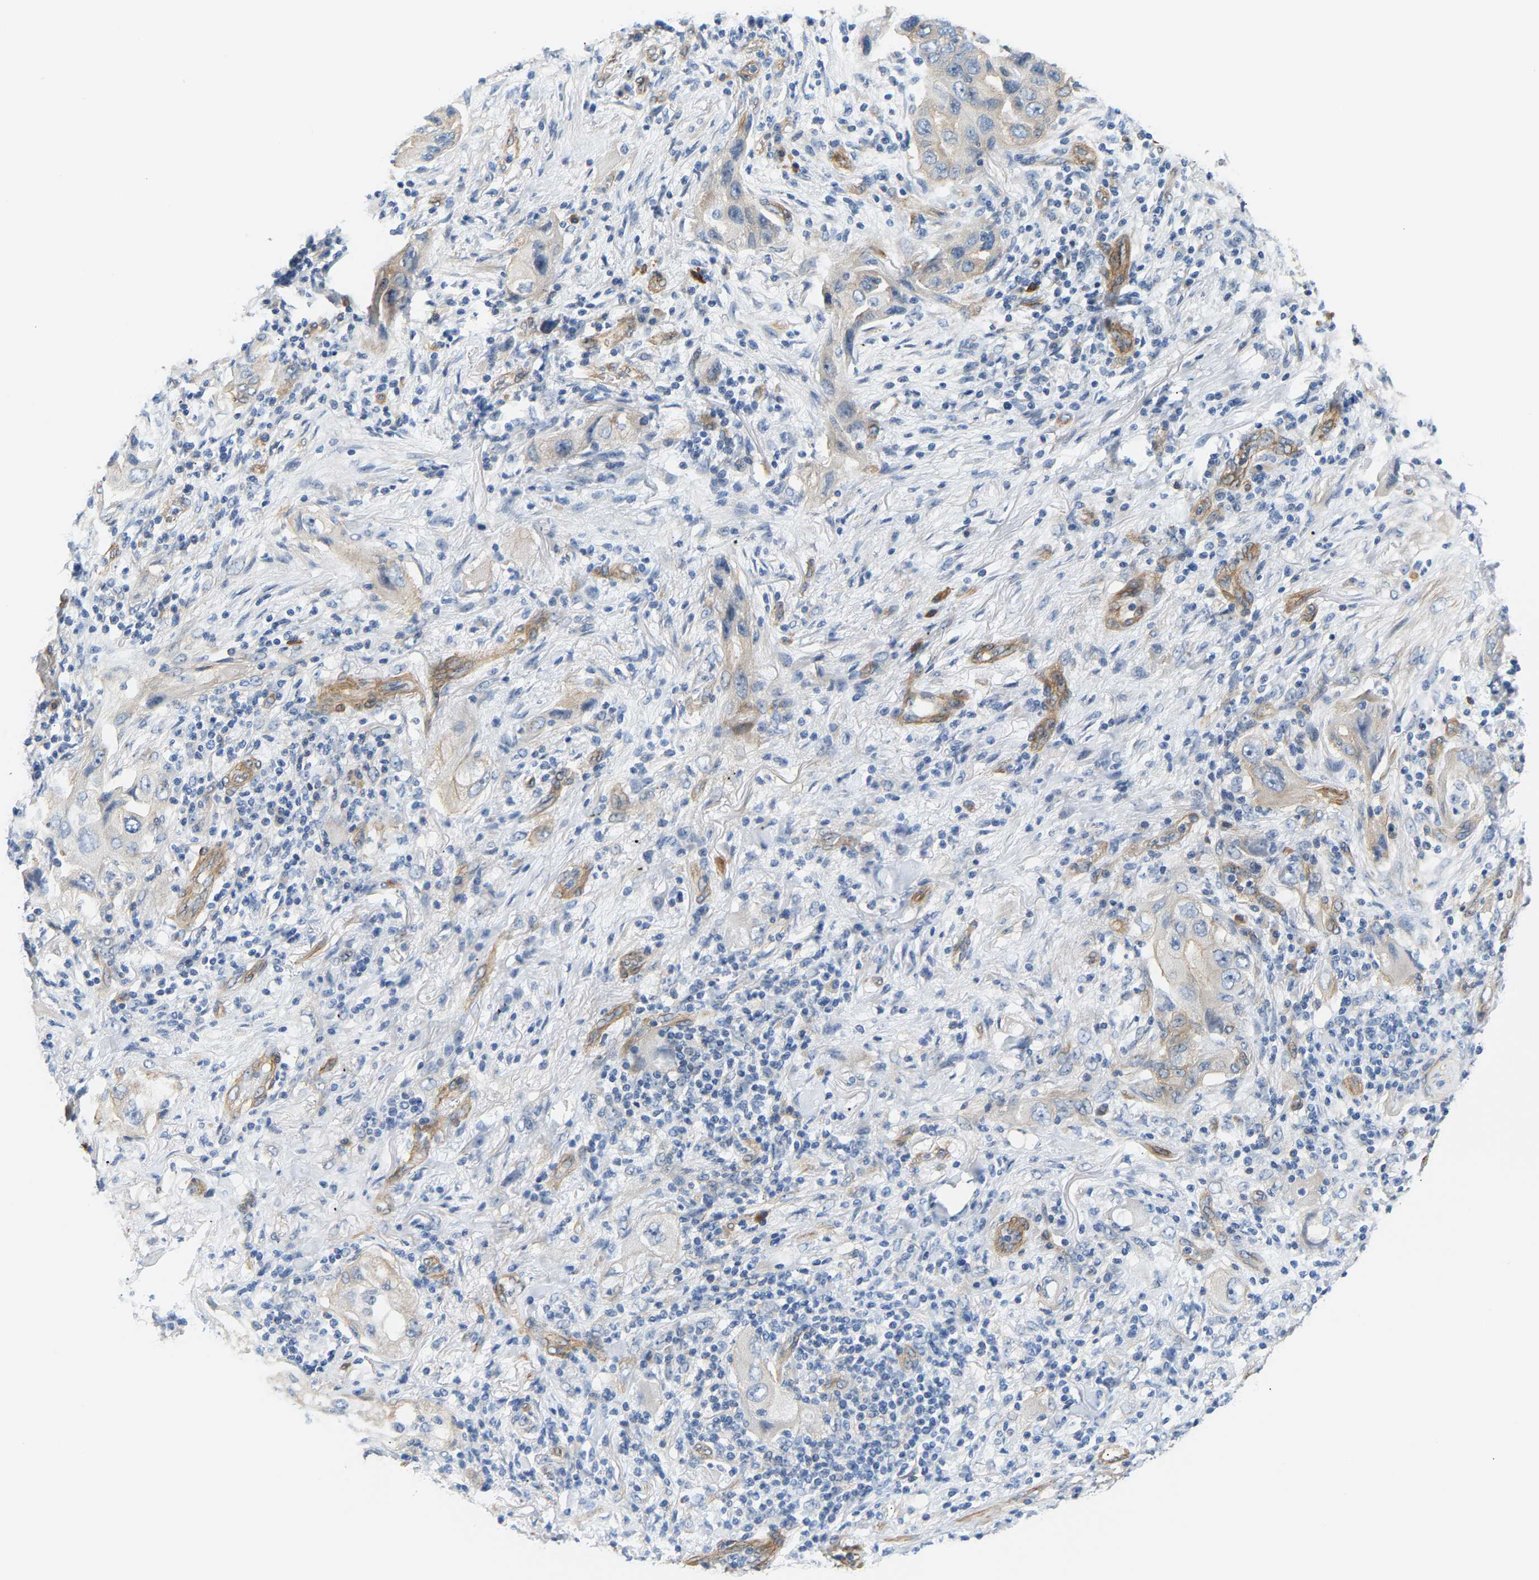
{"staining": {"intensity": "weak", "quantity": "<25%", "location": "cytoplasmic/membranous"}, "tissue": "lung cancer", "cell_type": "Tumor cells", "image_type": "cancer", "snomed": [{"axis": "morphology", "description": "Adenocarcinoma, NOS"}, {"axis": "topography", "description": "Lung"}], "caption": "This is a micrograph of immunohistochemistry staining of lung cancer (adenocarcinoma), which shows no positivity in tumor cells. (Immunohistochemistry, brightfield microscopy, high magnification).", "gene": "PAWR", "patient": {"sex": "female", "age": 65}}